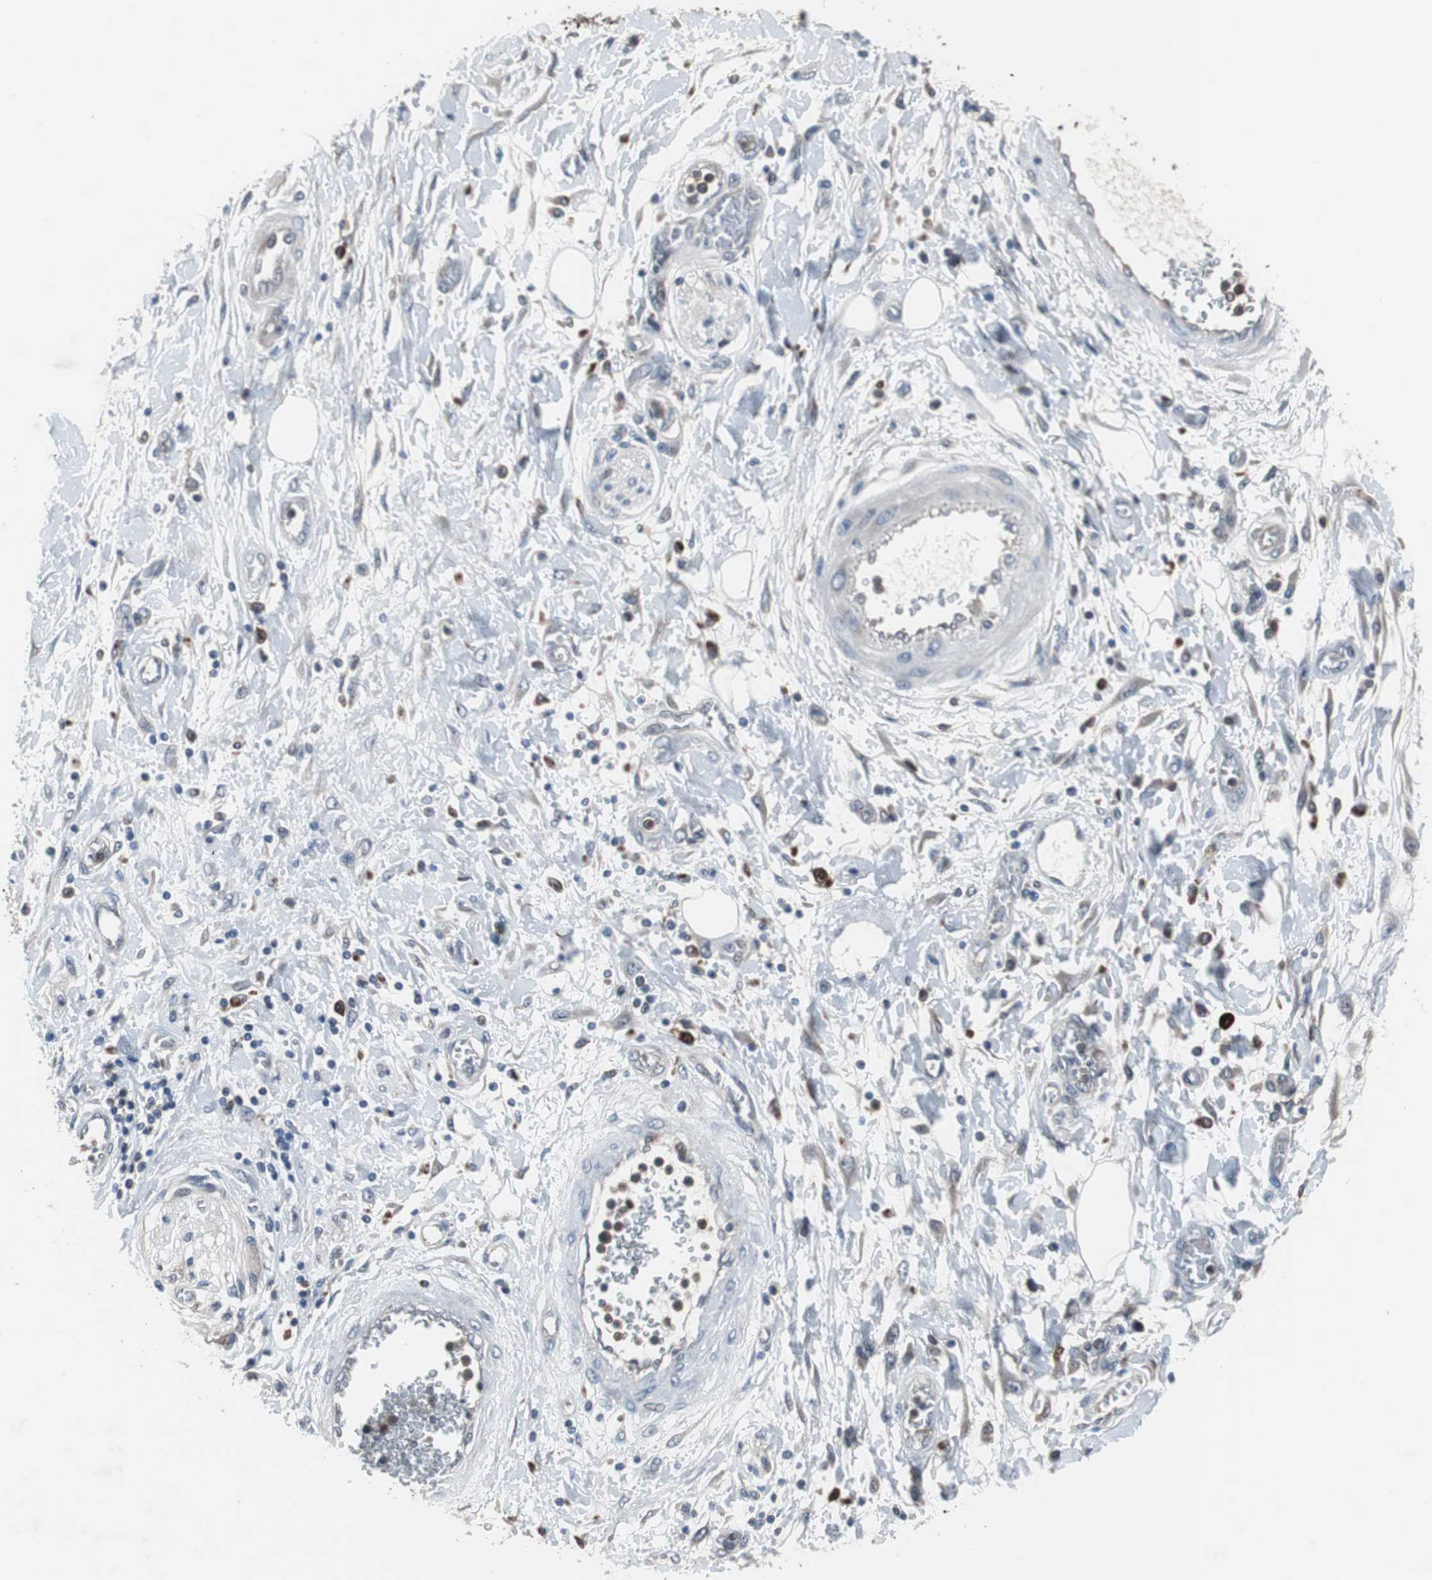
{"staining": {"intensity": "weak", "quantity": "<25%", "location": "cytoplasmic/membranous"}, "tissue": "pancreatic cancer", "cell_type": "Tumor cells", "image_type": "cancer", "snomed": [{"axis": "morphology", "description": "Adenocarcinoma, NOS"}, {"axis": "topography", "description": "Pancreas"}], "caption": "An image of human pancreatic cancer (adenocarcinoma) is negative for staining in tumor cells. (Brightfield microscopy of DAB (3,3'-diaminobenzidine) immunohistochemistry (IHC) at high magnification).", "gene": "PAK1", "patient": {"sex": "female", "age": 70}}